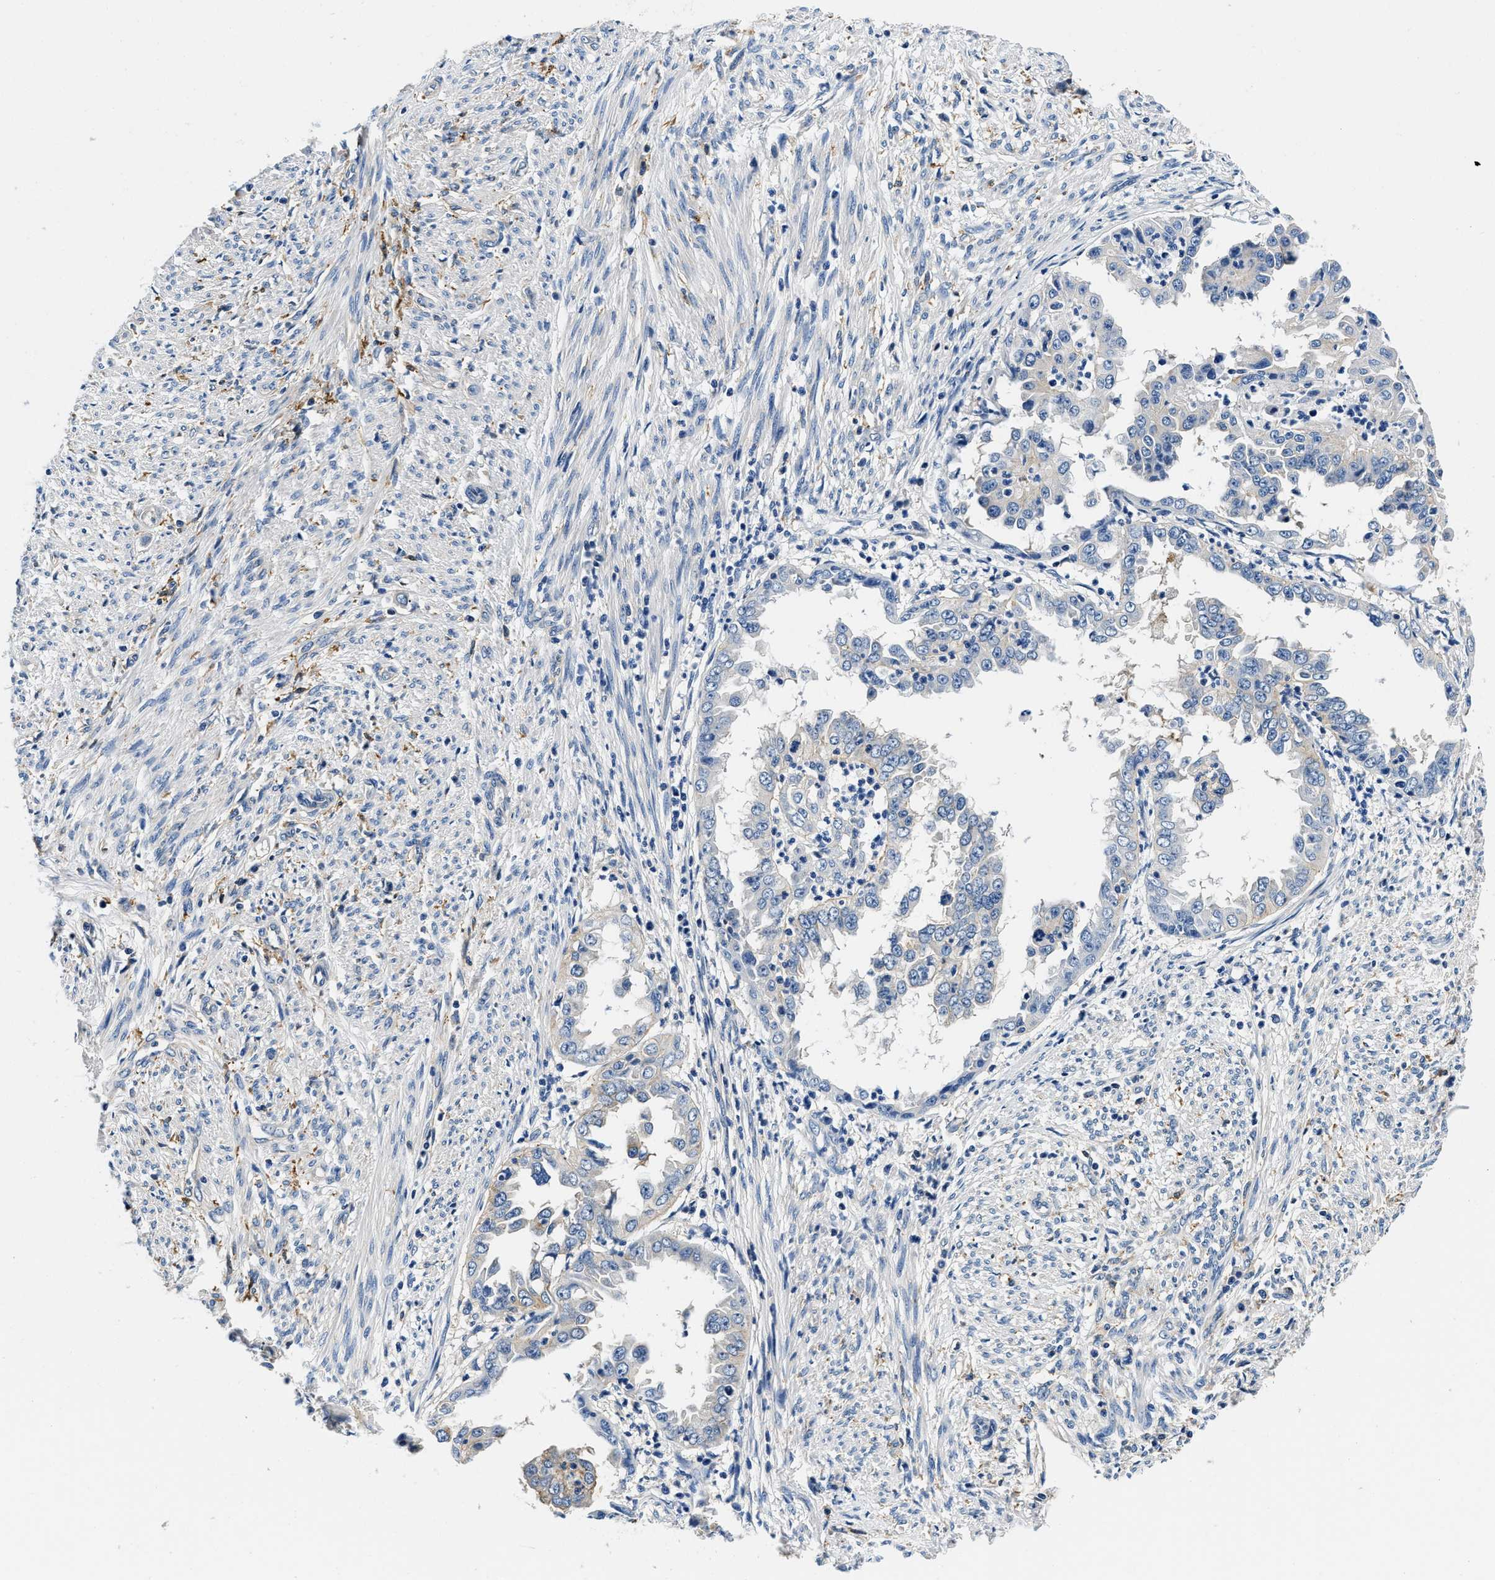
{"staining": {"intensity": "weak", "quantity": "<25%", "location": "cytoplasmic/membranous"}, "tissue": "endometrial cancer", "cell_type": "Tumor cells", "image_type": "cancer", "snomed": [{"axis": "morphology", "description": "Adenocarcinoma, NOS"}, {"axis": "topography", "description": "Endometrium"}], "caption": "Photomicrograph shows no significant protein staining in tumor cells of endometrial cancer.", "gene": "ZFAND3", "patient": {"sex": "female", "age": 85}}